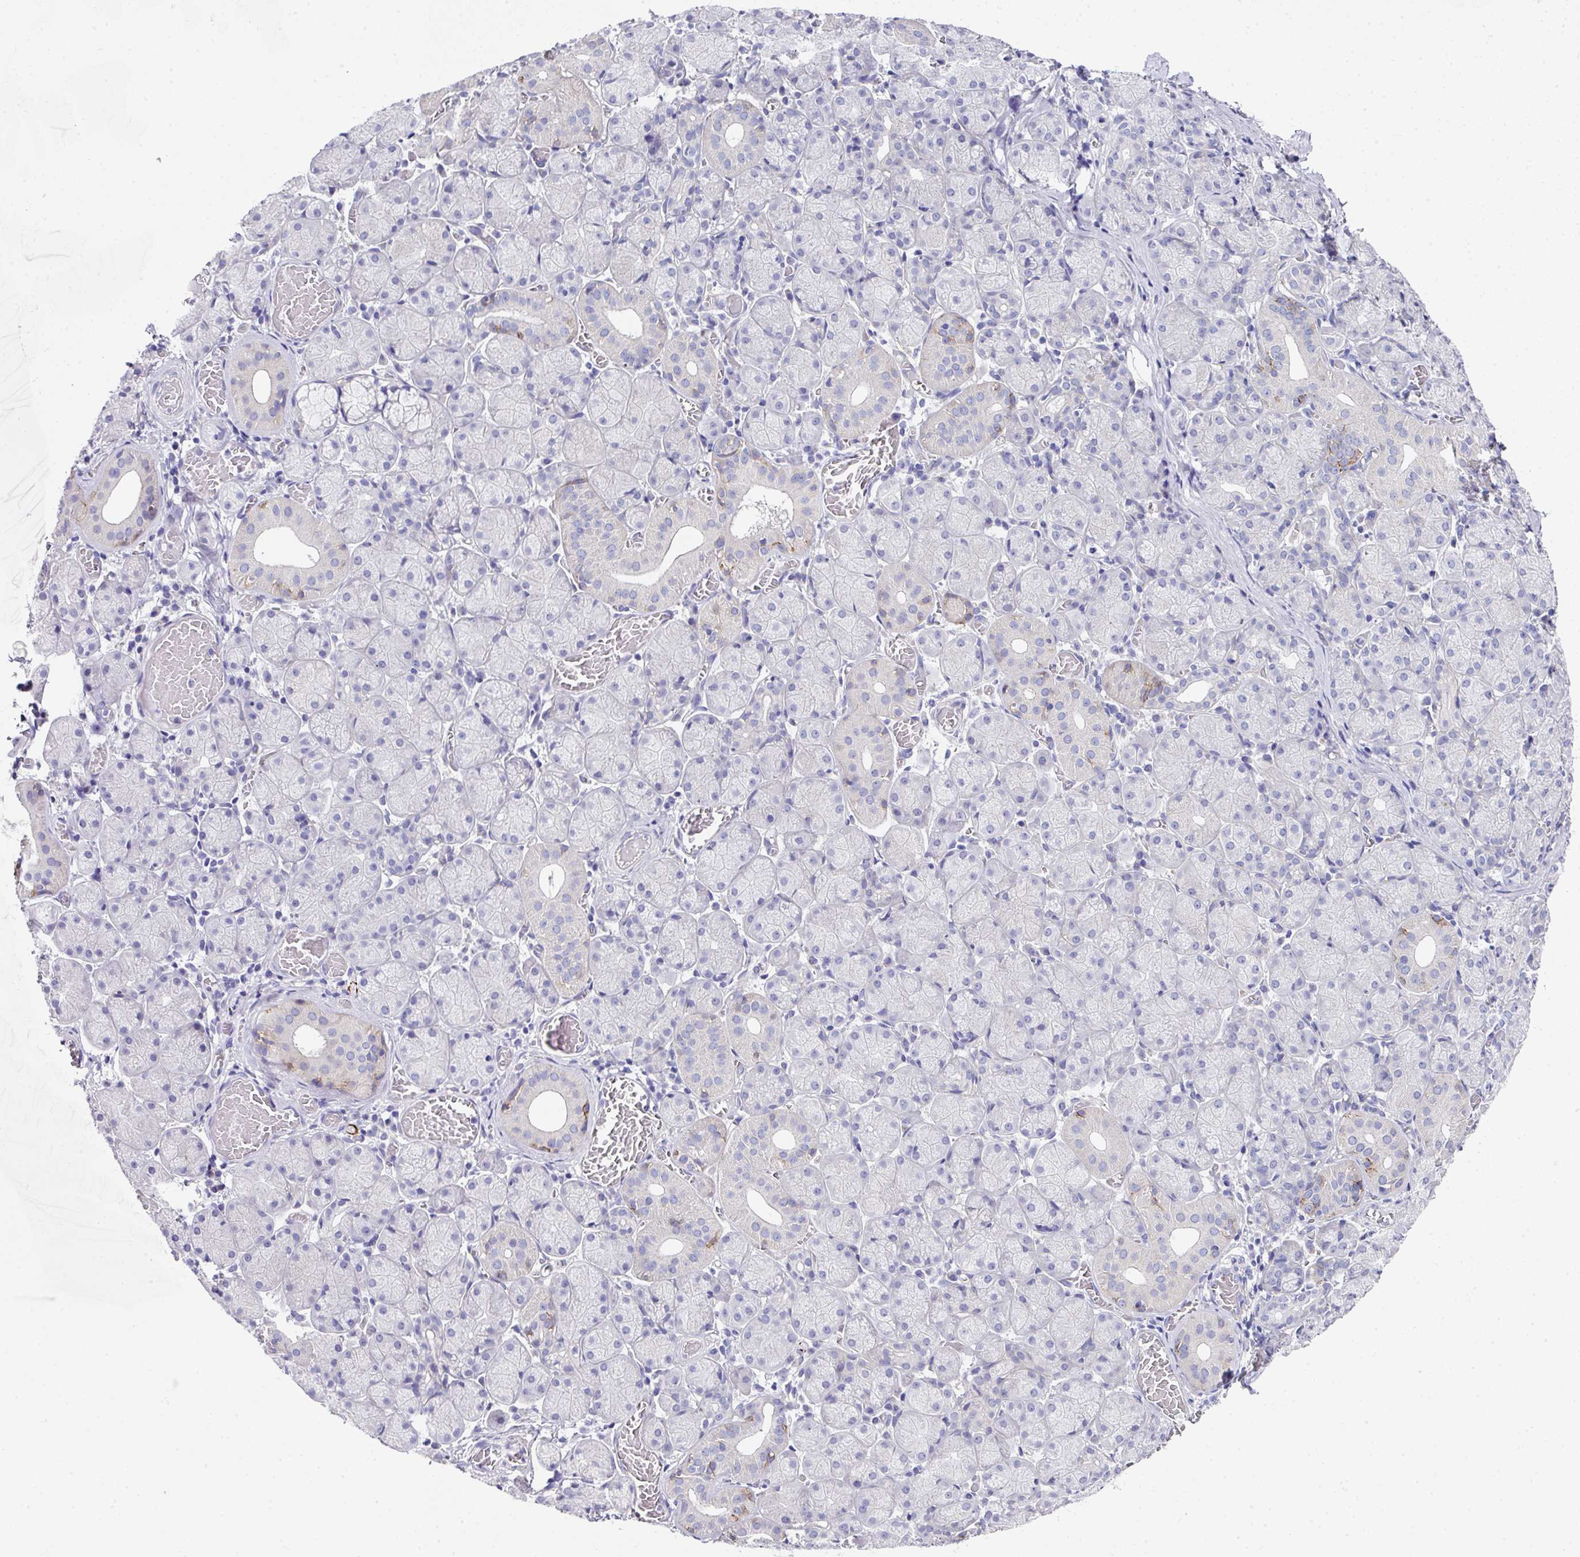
{"staining": {"intensity": "moderate", "quantity": "<25%", "location": "cytoplasmic/membranous"}, "tissue": "salivary gland", "cell_type": "Glandular cells", "image_type": "normal", "snomed": [{"axis": "morphology", "description": "Normal tissue, NOS"}, {"axis": "topography", "description": "Salivary gland"}], "caption": "Brown immunohistochemical staining in unremarkable human salivary gland displays moderate cytoplasmic/membranous staining in about <25% of glandular cells.", "gene": "CLDN1", "patient": {"sex": "female", "age": 24}}